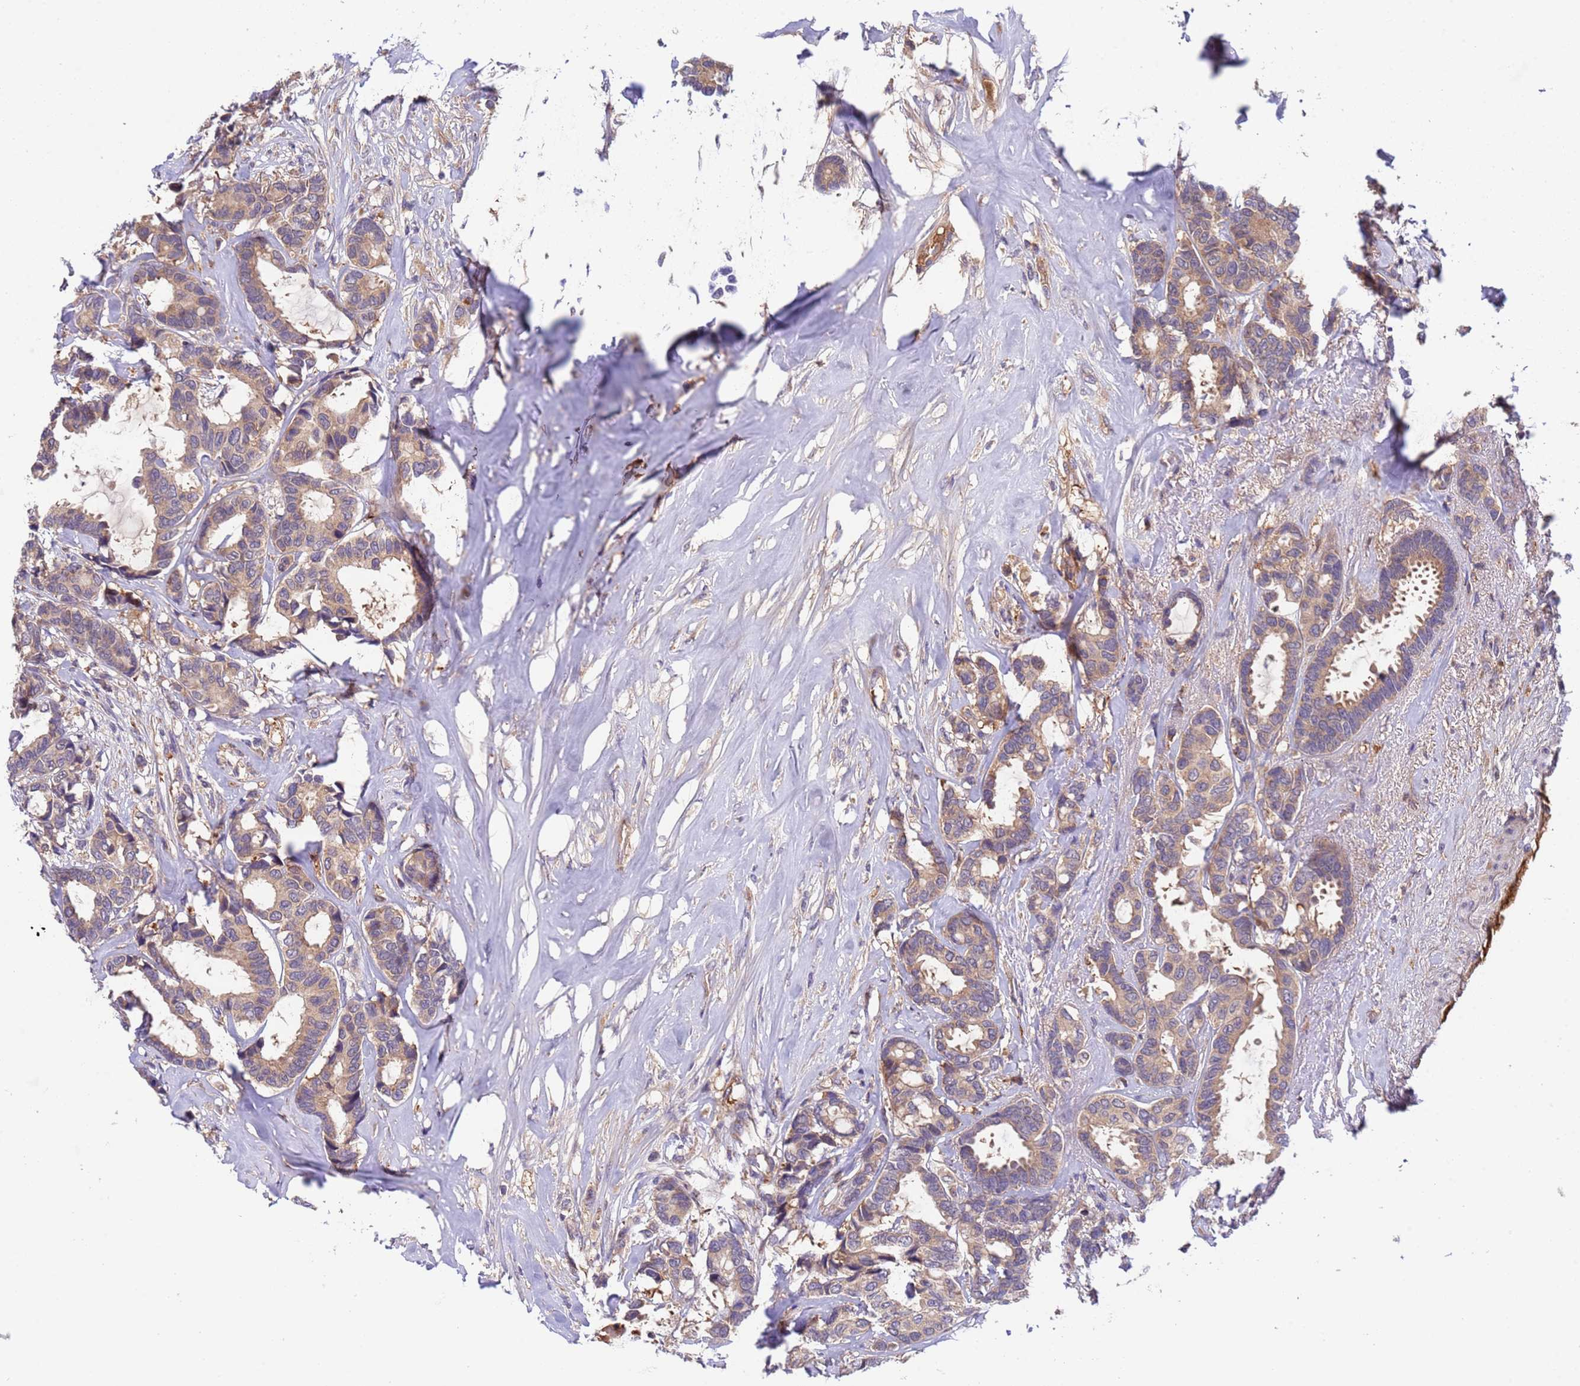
{"staining": {"intensity": "moderate", "quantity": "25%-75%", "location": "cytoplasmic/membranous"}, "tissue": "breast cancer", "cell_type": "Tumor cells", "image_type": "cancer", "snomed": [{"axis": "morphology", "description": "Duct carcinoma"}, {"axis": "topography", "description": "Breast"}], "caption": "Human breast cancer (intraductal carcinoma) stained for a protein (brown) shows moderate cytoplasmic/membranous positive expression in about 25%-75% of tumor cells.", "gene": "PARP16", "patient": {"sex": "female", "age": 87}}